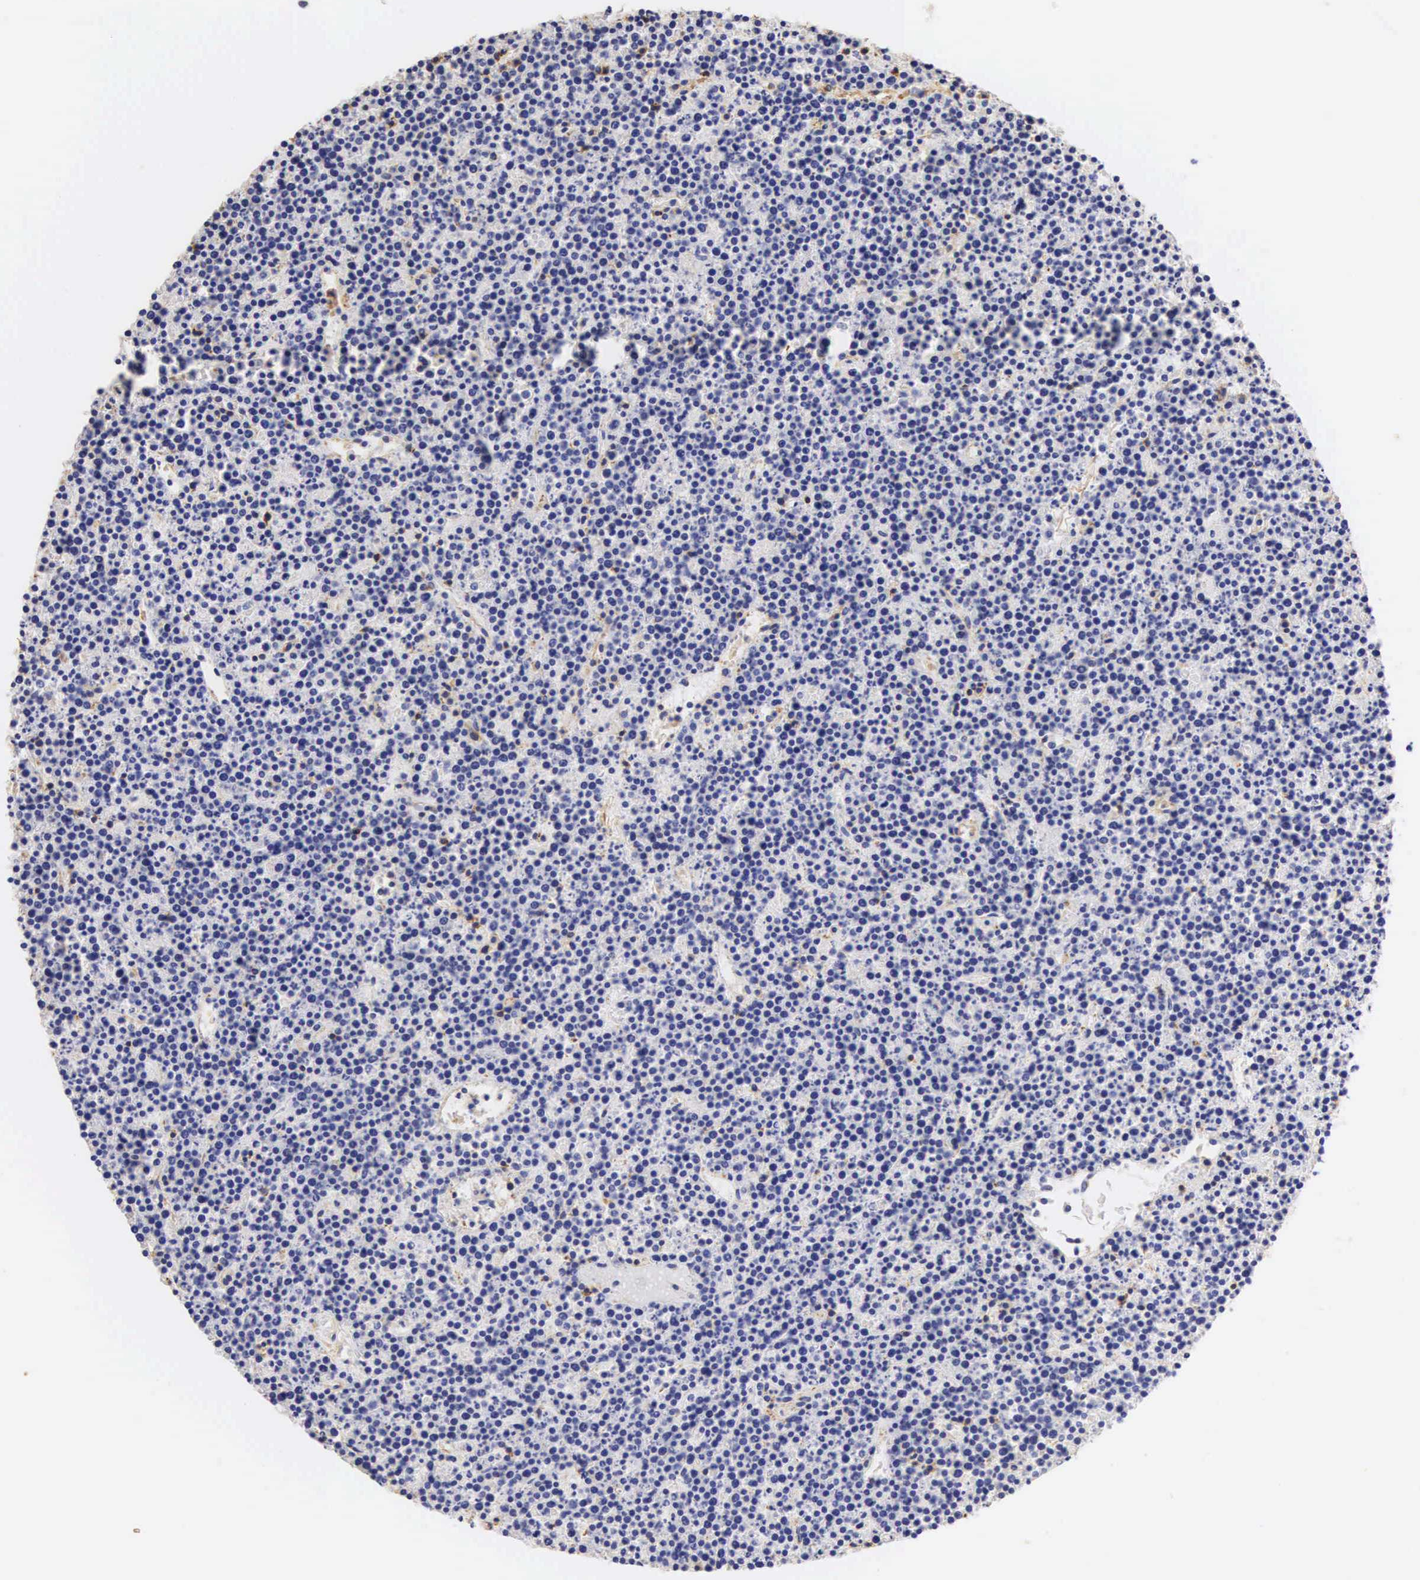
{"staining": {"intensity": "moderate", "quantity": "<25%", "location": "cytoplasmic/membranous"}, "tissue": "lymphoma", "cell_type": "Tumor cells", "image_type": "cancer", "snomed": [{"axis": "morphology", "description": "Malignant lymphoma, non-Hodgkin's type, High grade"}, {"axis": "topography", "description": "Ovary"}], "caption": "High-grade malignant lymphoma, non-Hodgkin's type stained for a protein (brown) exhibits moderate cytoplasmic/membranous positive expression in about <25% of tumor cells.", "gene": "CD99", "patient": {"sex": "female", "age": 56}}